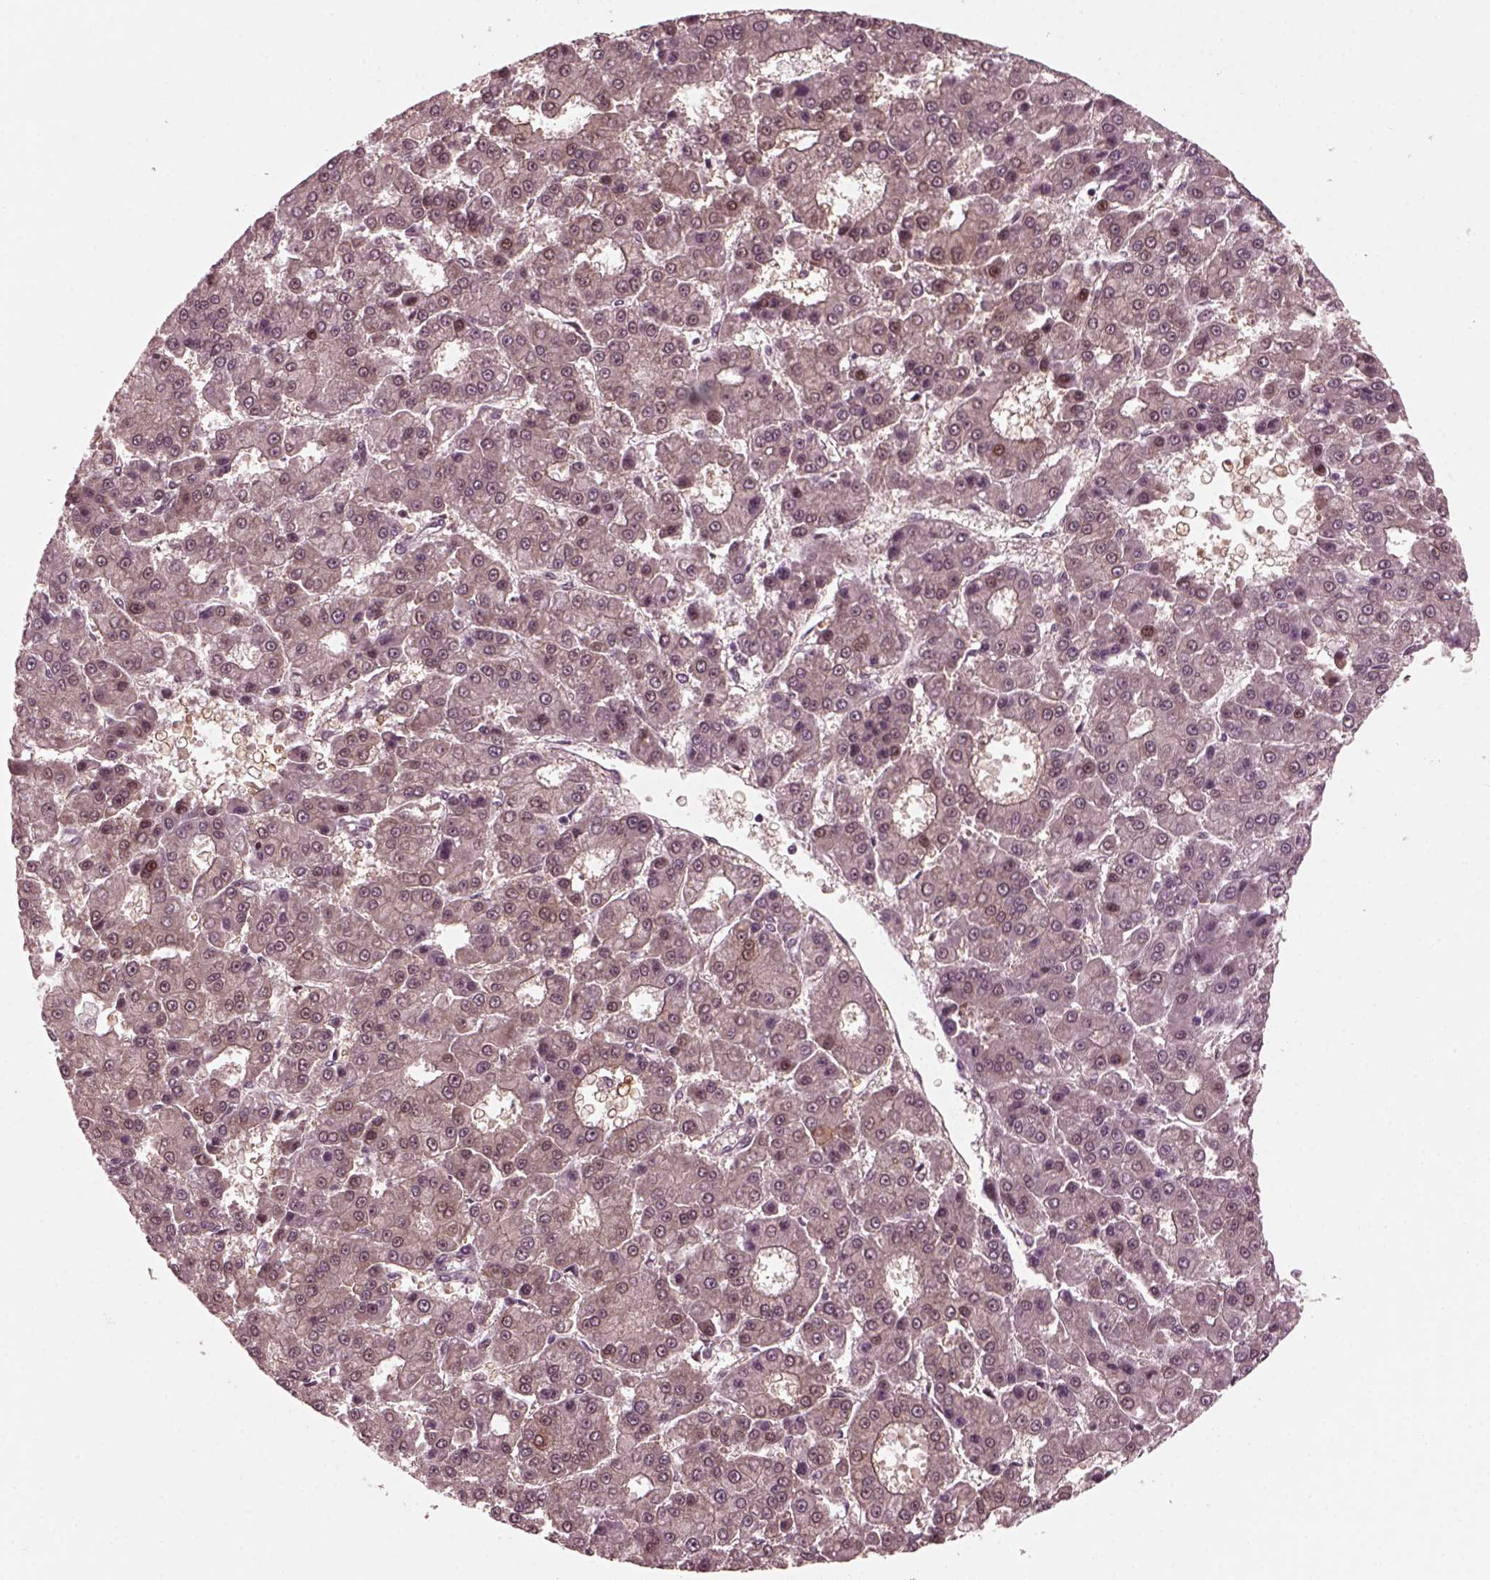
{"staining": {"intensity": "negative", "quantity": "none", "location": "none"}, "tissue": "liver cancer", "cell_type": "Tumor cells", "image_type": "cancer", "snomed": [{"axis": "morphology", "description": "Carcinoma, Hepatocellular, NOS"}, {"axis": "topography", "description": "Liver"}], "caption": "High power microscopy histopathology image of an immunohistochemistry (IHC) histopathology image of liver cancer (hepatocellular carcinoma), revealing no significant positivity in tumor cells.", "gene": "TRIB3", "patient": {"sex": "male", "age": 70}}